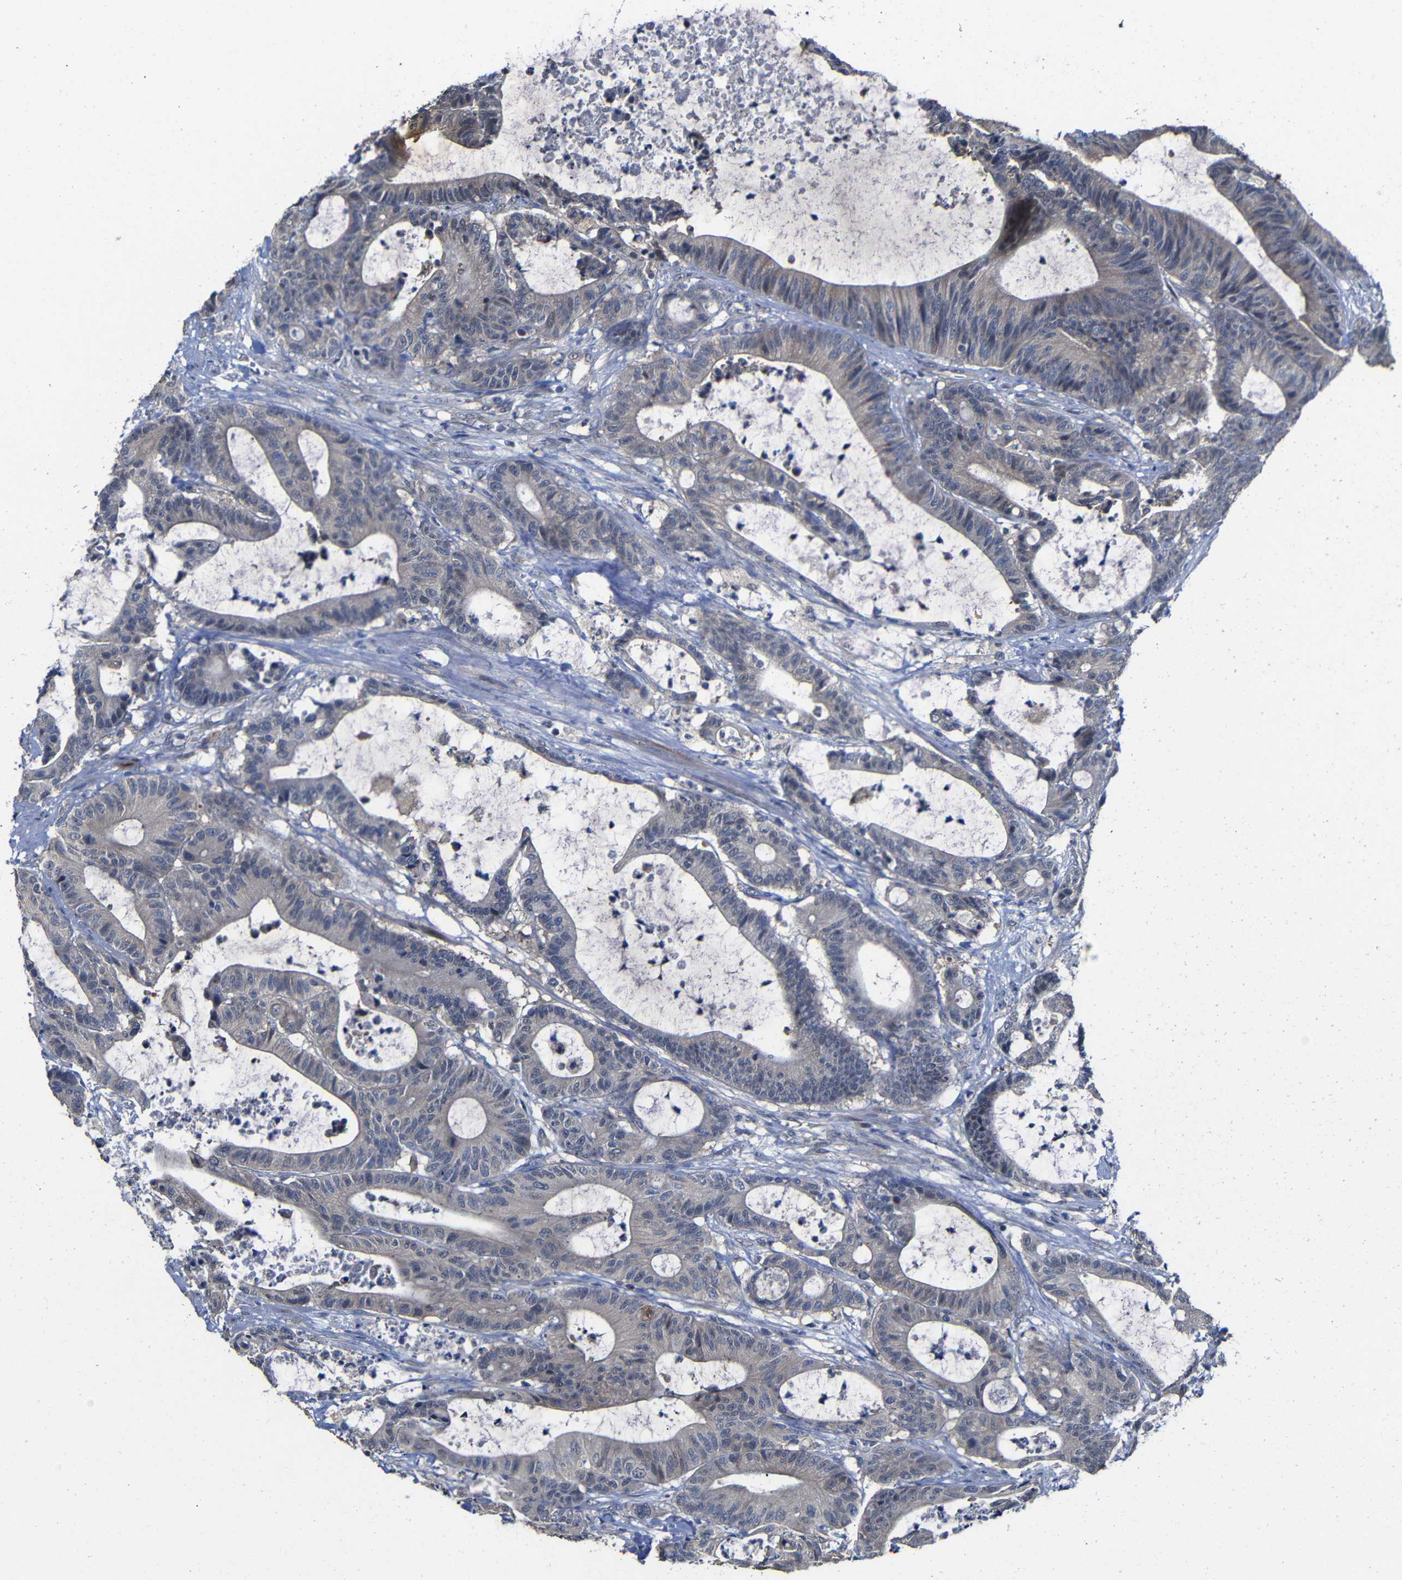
{"staining": {"intensity": "weak", "quantity": "<25%", "location": "cytoplasmic/membranous"}, "tissue": "colorectal cancer", "cell_type": "Tumor cells", "image_type": "cancer", "snomed": [{"axis": "morphology", "description": "Adenocarcinoma, NOS"}, {"axis": "topography", "description": "Colon"}], "caption": "Colorectal cancer (adenocarcinoma) was stained to show a protein in brown. There is no significant expression in tumor cells. (DAB immunohistochemistry, high magnification).", "gene": "ATG12", "patient": {"sex": "female", "age": 84}}